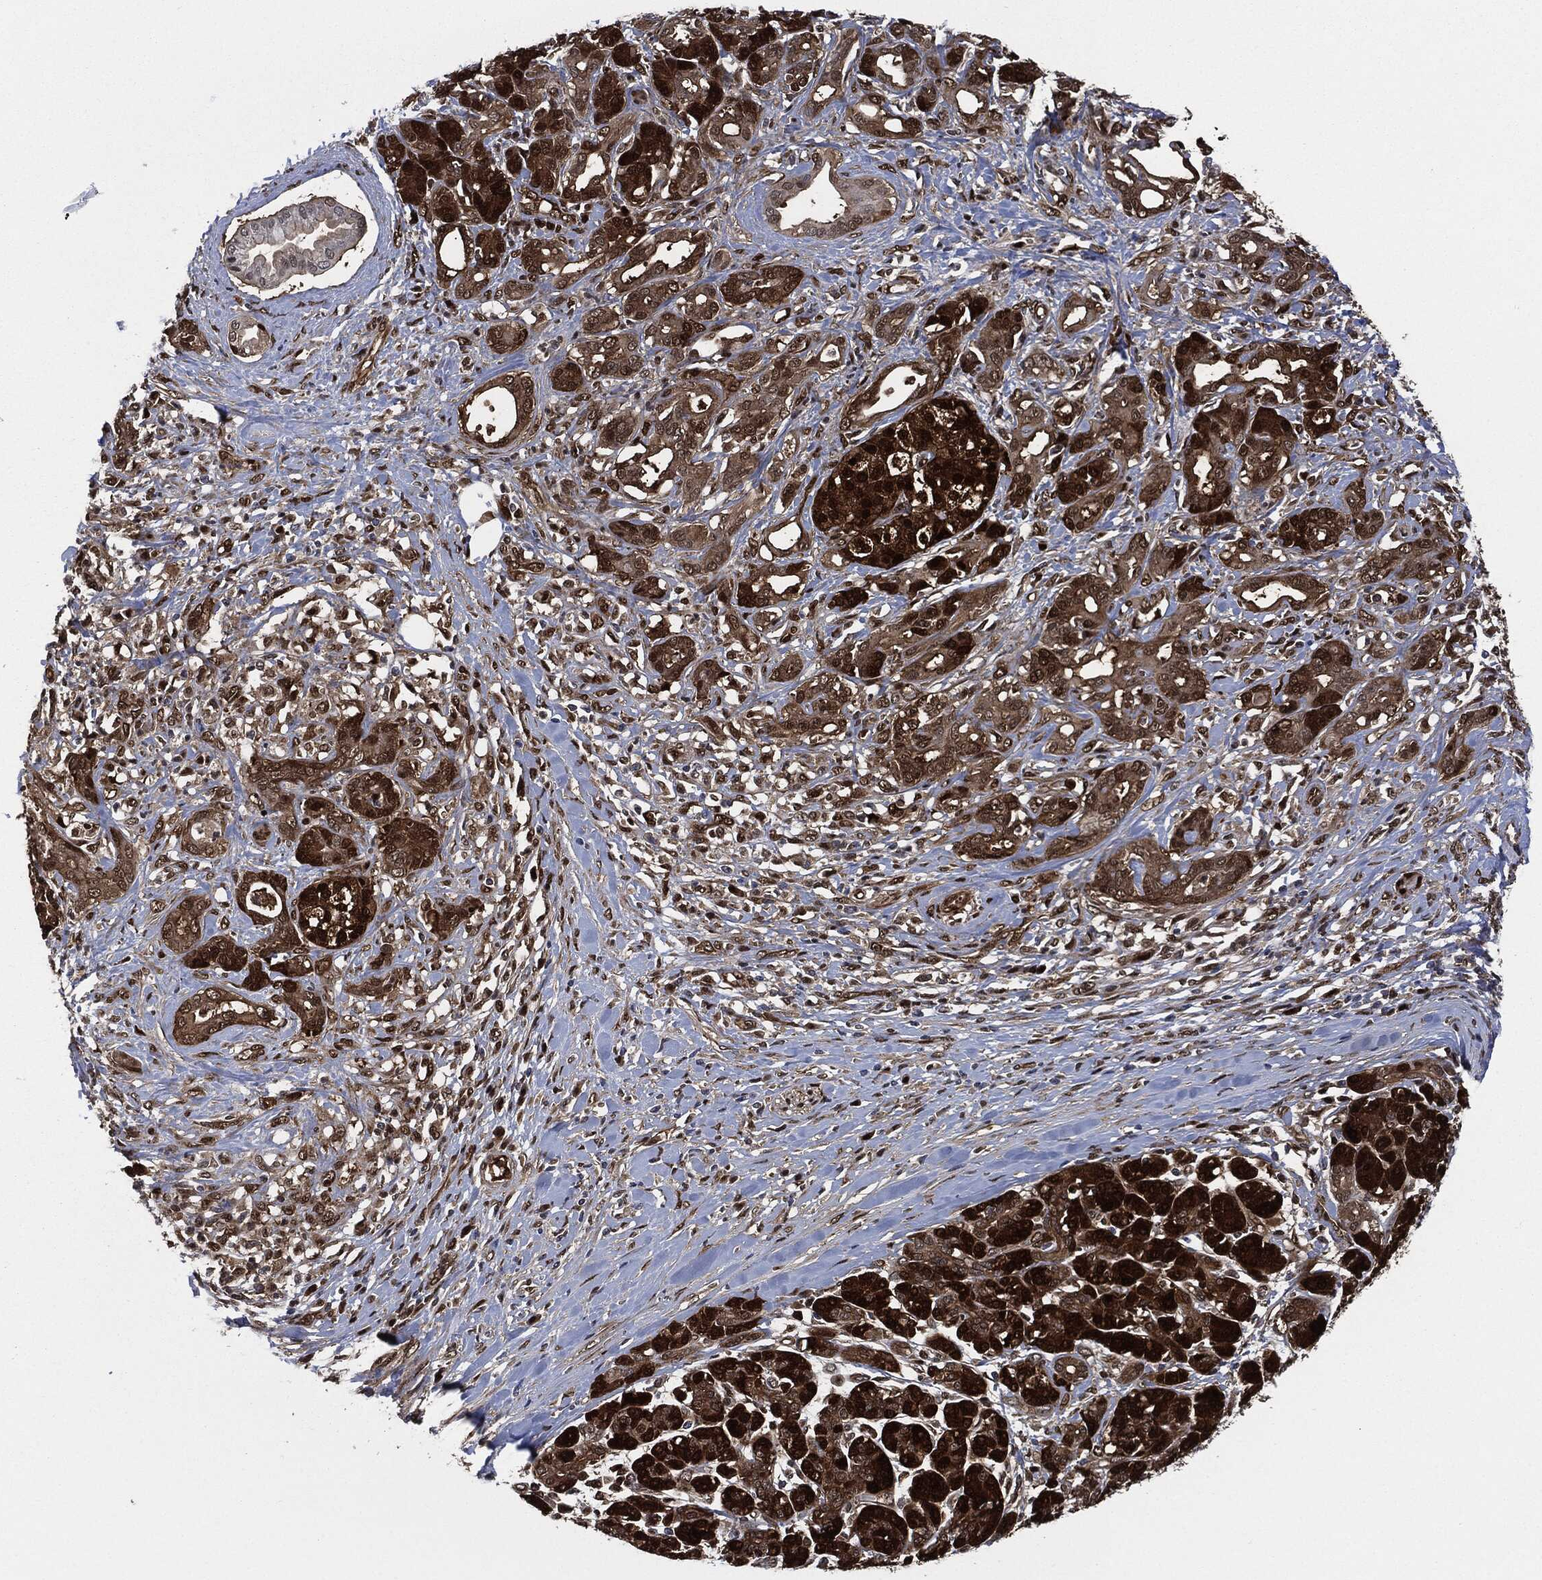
{"staining": {"intensity": "strong", "quantity": "25%-75%", "location": "cytoplasmic/membranous,nuclear"}, "tissue": "pancreatic cancer", "cell_type": "Tumor cells", "image_type": "cancer", "snomed": [{"axis": "morphology", "description": "Adenocarcinoma, NOS"}, {"axis": "topography", "description": "Pancreas"}], "caption": "Immunohistochemical staining of pancreatic adenocarcinoma demonstrates high levels of strong cytoplasmic/membranous and nuclear expression in approximately 25%-75% of tumor cells.", "gene": "DCTN1", "patient": {"sex": "female", "age": 56}}